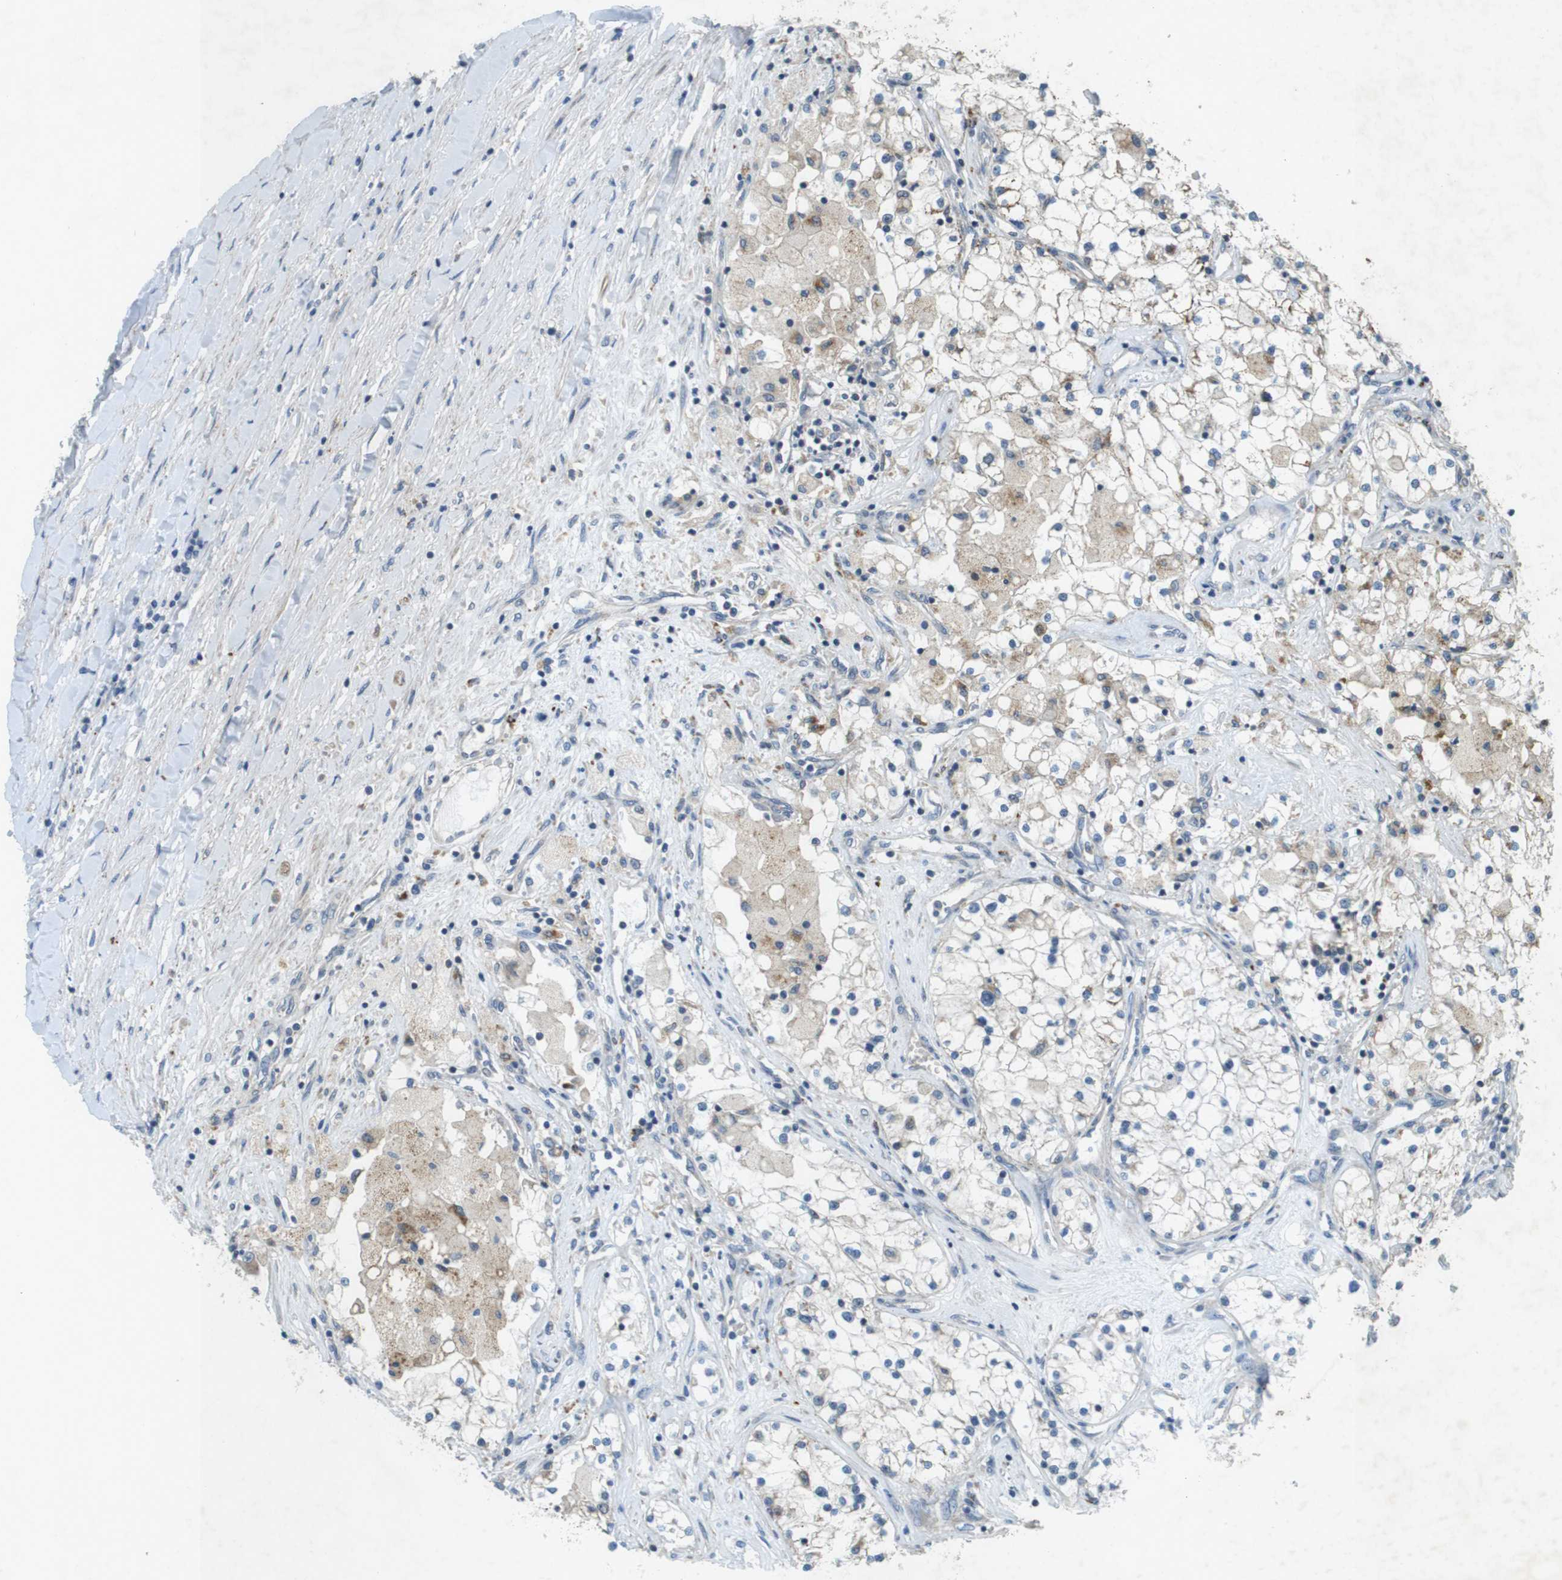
{"staining": {"intensity": "weak", "quantity": "<25%", "location": "cytoplasmic/membranous"}, "tissue": "renal cancer", "cell_type": "Tumor cells", "image_type": "cancer", "snomed": [{"axis": "morphology", "description": "Adenocarcinoma, NOS"}, {"axis": "topography", "description": "Kidney"}], "caption": "Adenocarcinoma (renal) stained for a protein using IHC reveals no staining tumor cells.", "gene": "TYW1", "patient": {"sex": "male", "age": 68}}